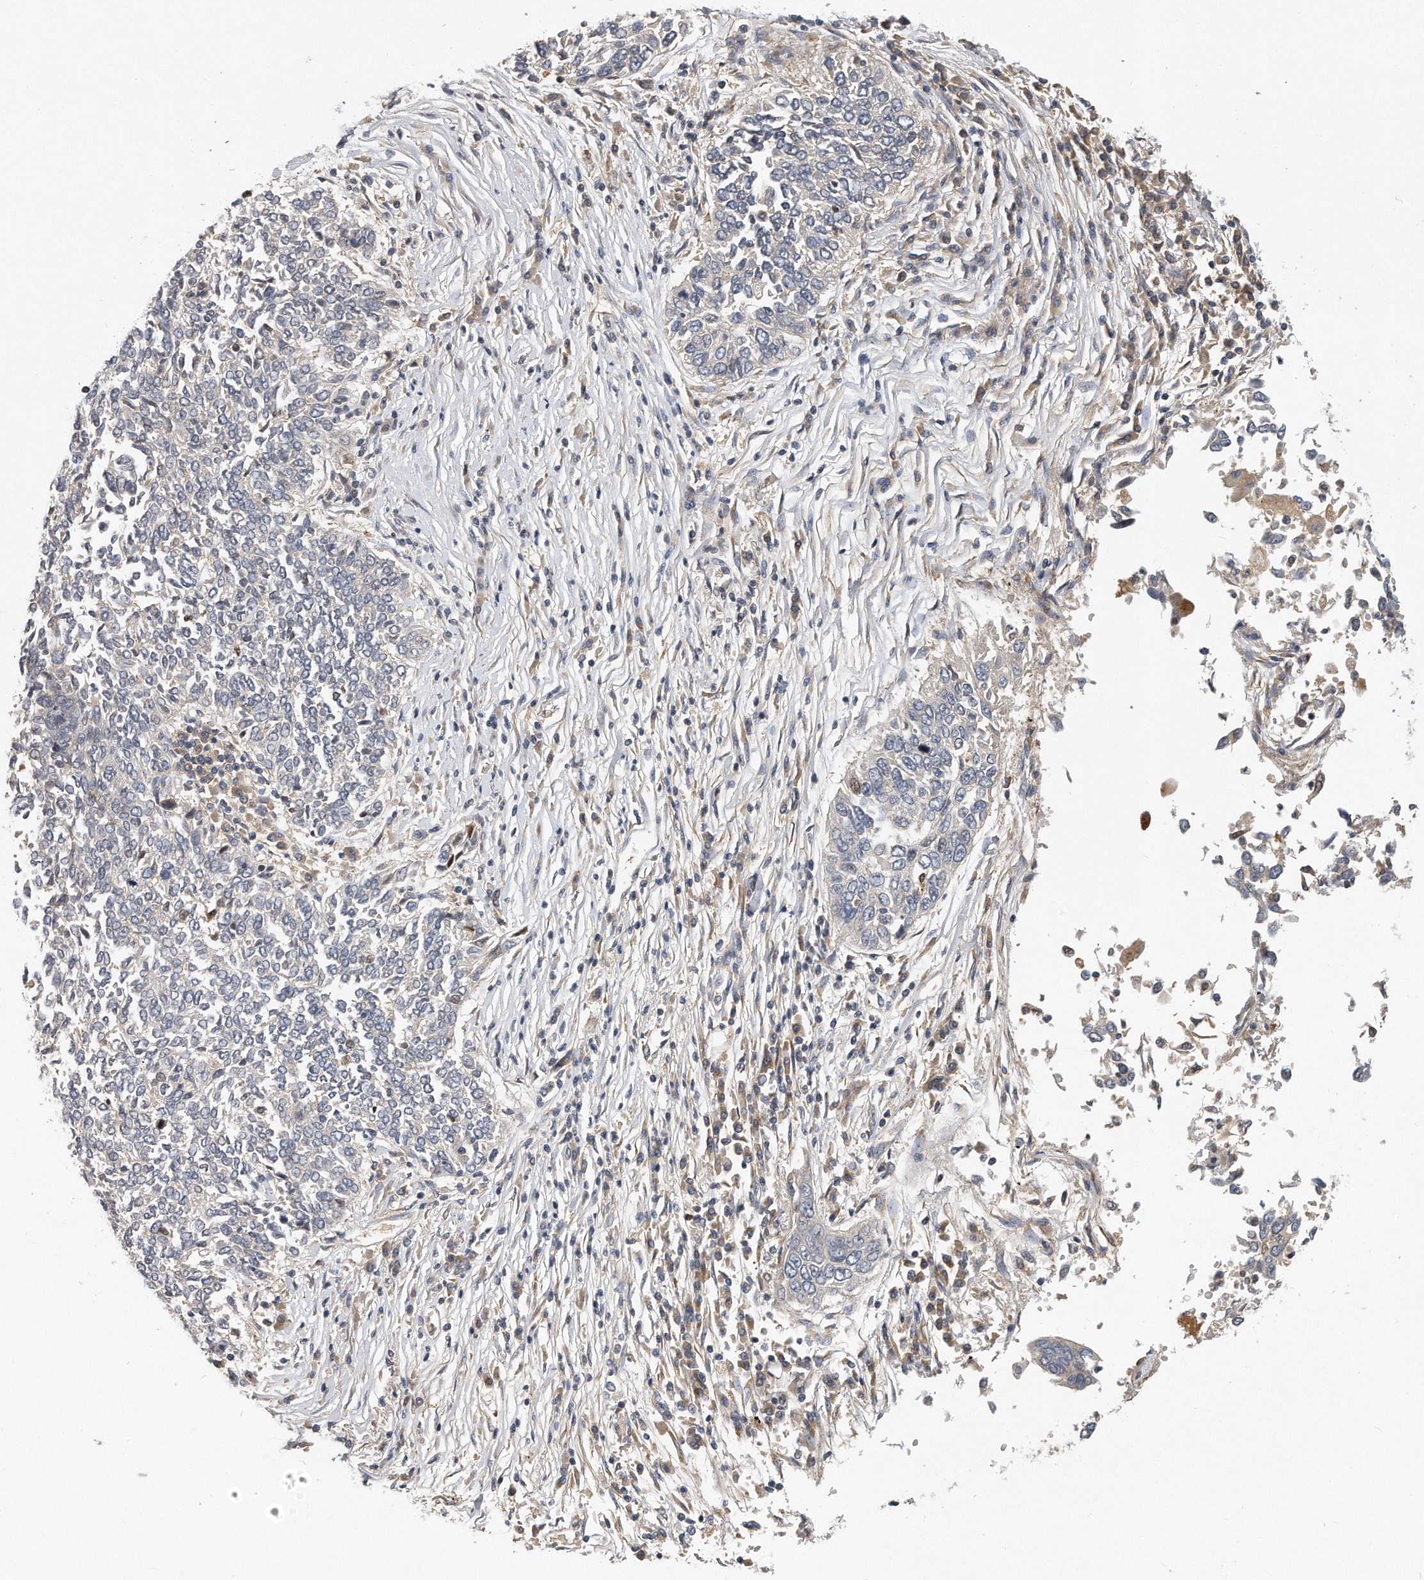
{"staining": {"intensity": "negative", "quantity": "none", "location": "none"}, "tissue": "lung cancer", "cell_type": "Tumor cells", "image_type": "cancer", "snomed": [{"axis": "morphology", "description": "Normal tissue, NOS"}, {"axis": "morphology", "description": "Squamous cell carcinoma, NOS"}, {"axis": "topography", "description": "Cartilage tissue"}, {"axis": "topography", "description": "Bronchus"}, {"axis": "topography", "description": "Lung"}, {"axis": "topography", "description": "Peripheral nerve tissue"}], "caption": "An immunohistochemistry (IHC) histopathology image of squamous cell carcinoma (lung) is shown. There is no staining in tumor cells of squamous cell carcinoma (lung). The staining was performed using DAB to visualize the protein expression in brown, while the nuclei were stained in blue with hematoxylin (Magnification: 20x).", "gene": "TRAPPC14", "patient": {"sex": "female", "age": 49}}